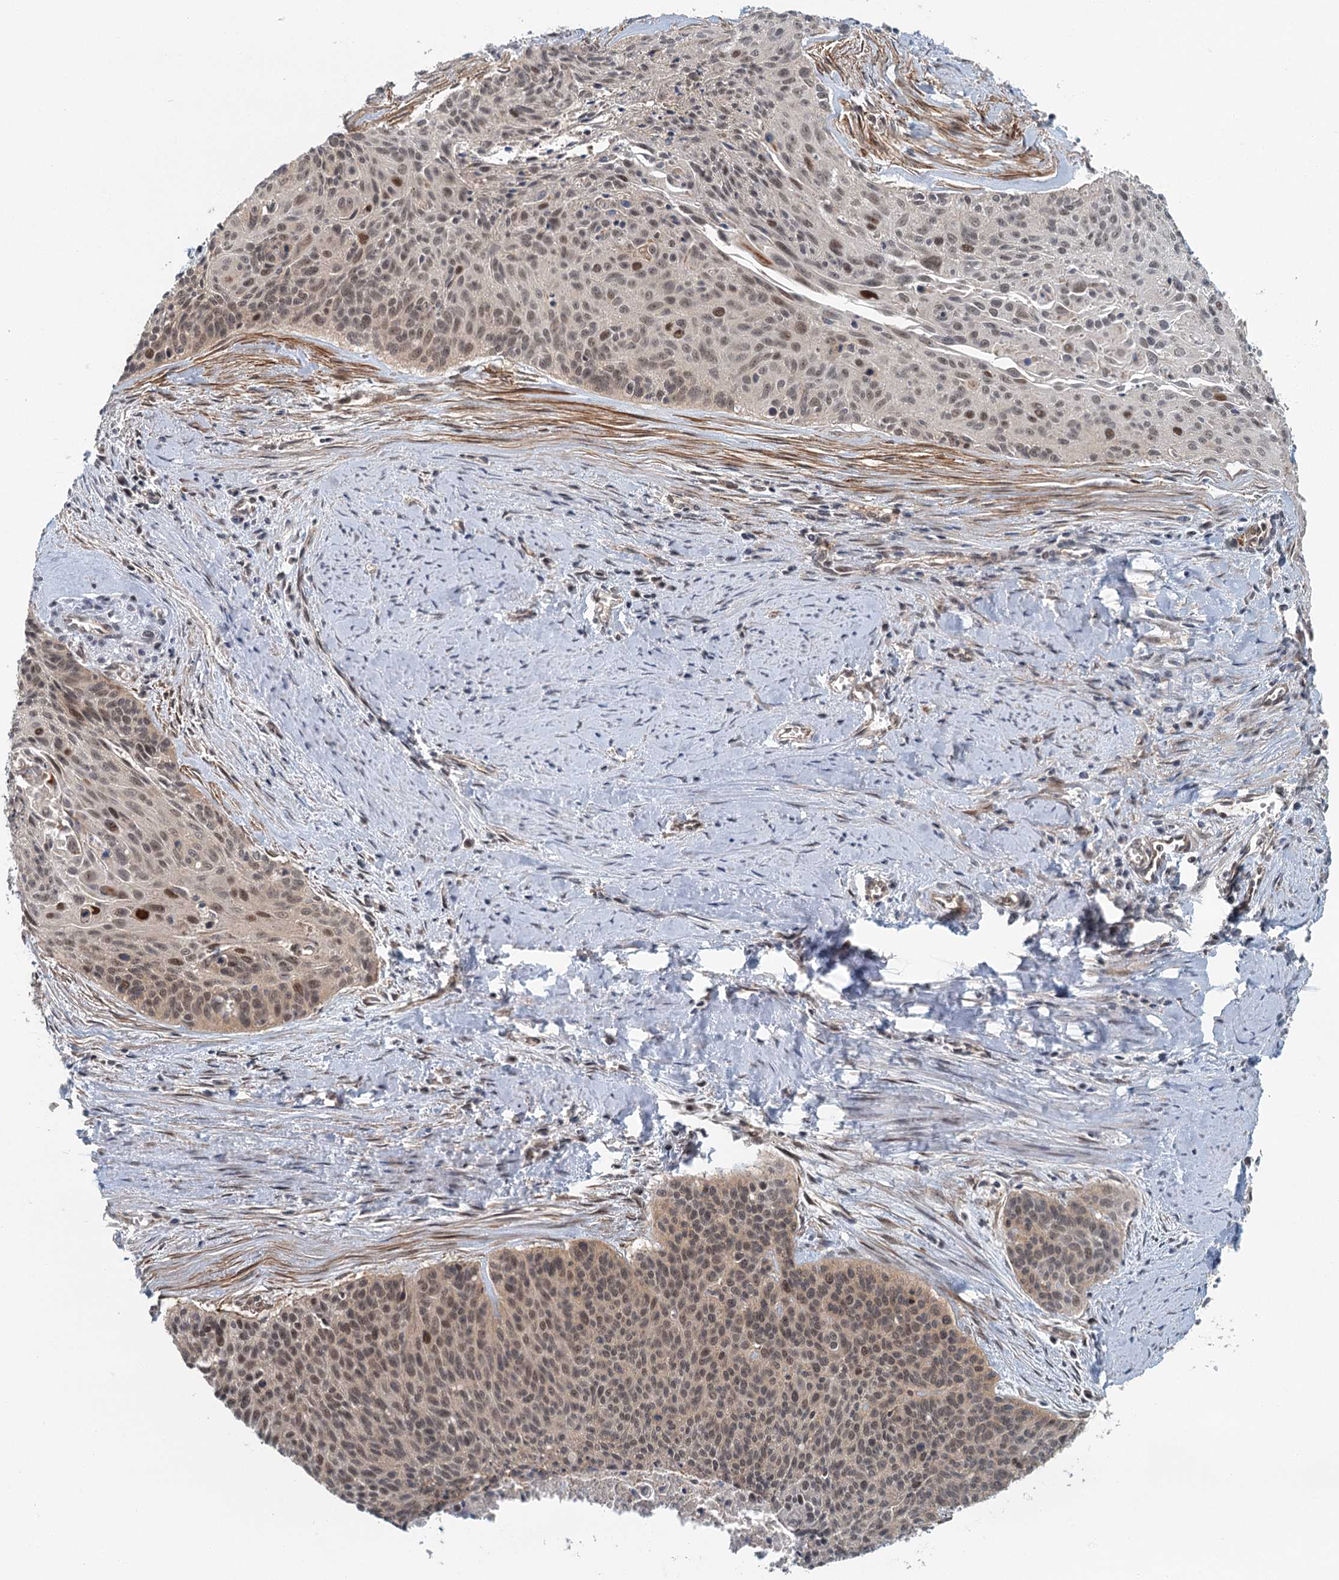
{"staining": {"intensity": "moderate", "quantity": ">75%", "location": "nuclear"}, "tissue": "cervical cancer", "cell_type": "Tumor cells", "image_type": "cancer", "snomed": [{"axis": "morphology", "description": "Squamous cell carcinoma, NOS"}, {"axis": "topography", "description": "Cervix"}], "caption": "Tumor cells reveal medium levels of moderate nuclear expression in about >75% of cells in cervical squamous cell carcinoma.", "gene": "TAS2R42", "patient": {"sex": "female", "age": 55}}